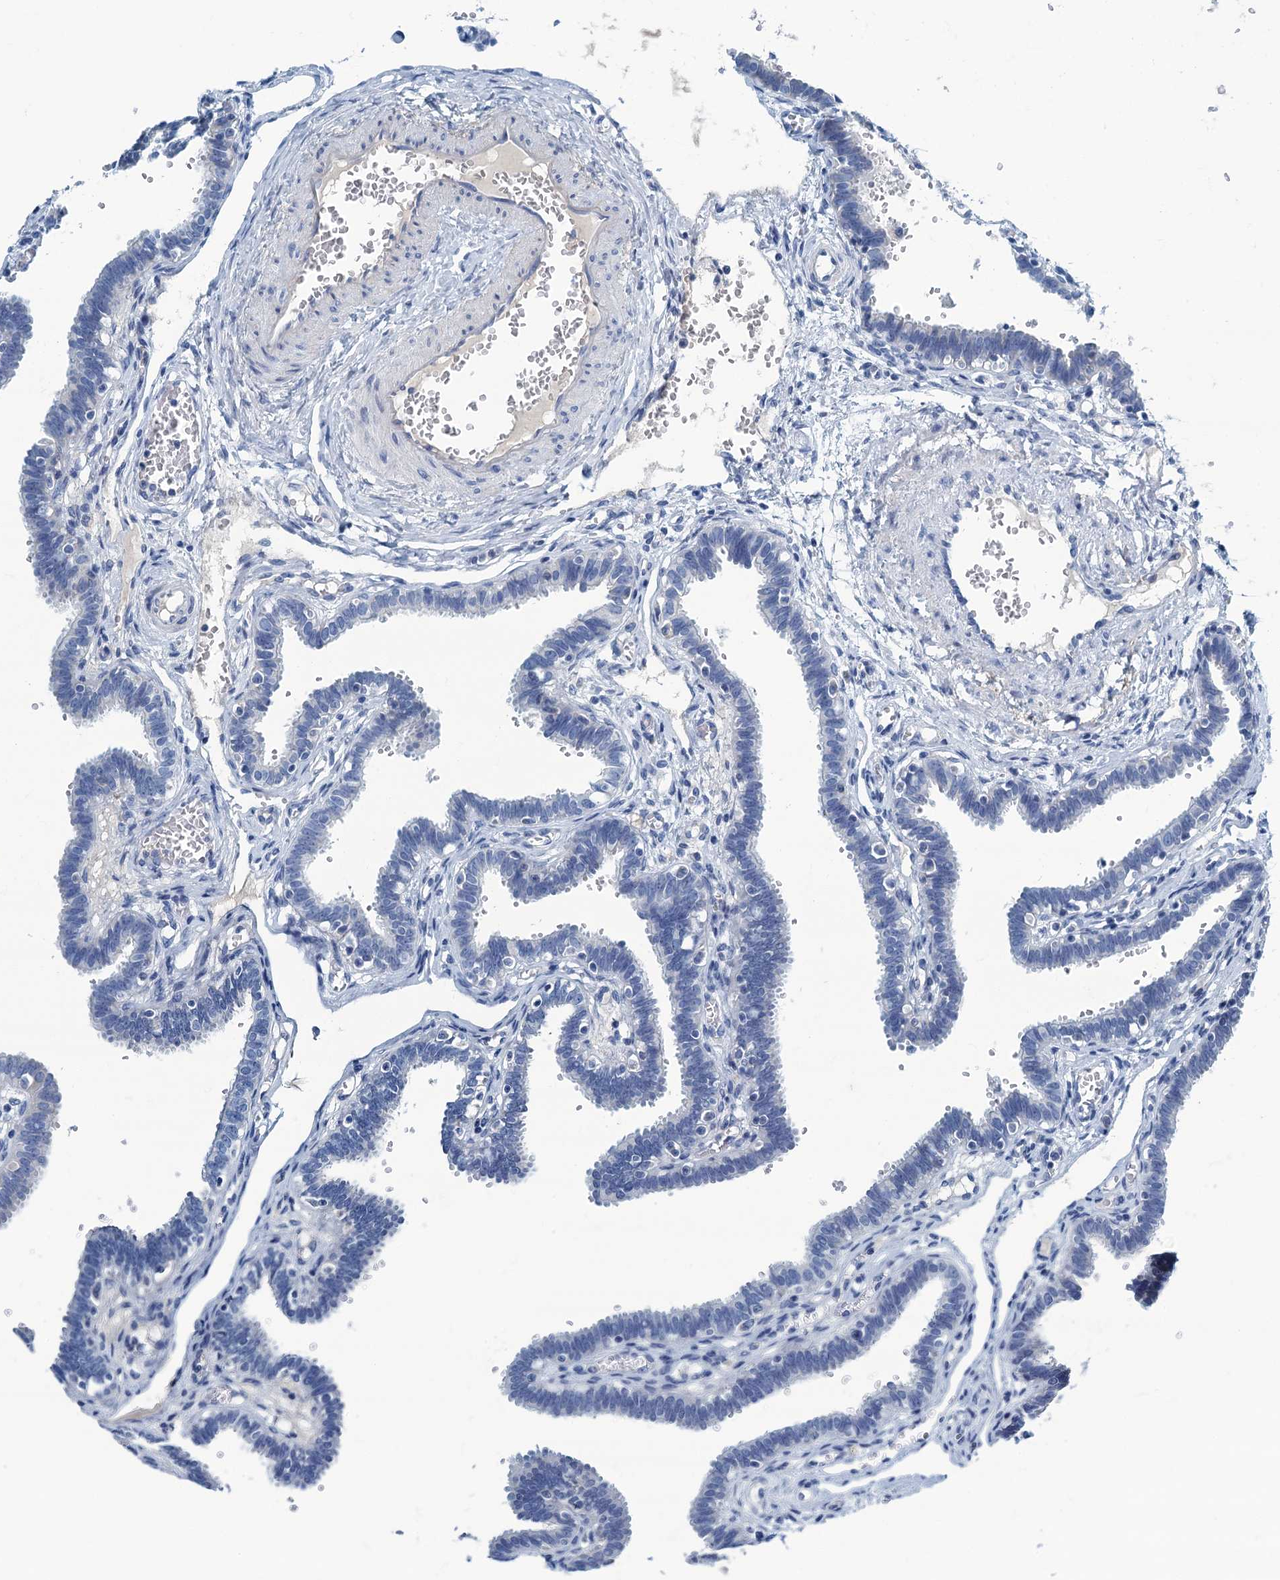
{"staining": {"intensity": "negative", "quantity": "none", "location": "none"}, "tissue": "fallopian tube", "cell_type": "Glandular cells", "image_type": "normal", "snomed": [{"axis": "morphology", "description": "Normal tissue, NOS"}, {"axis": "topography", "description": "Fallopian tube"}, {"axis": "topography", "description": "Placenta"}], "caption": "Immunohistochemistry (IHC) of normal human fallopian tube demonstrates no expression in glandular cells. (DAB (3,3'-diaminobenzidine) immunohistochemistry visualized using brightfield microscopy, high magnification).", "gene": "C10orf88", "patient": {"sex": "female", "age": 32}}